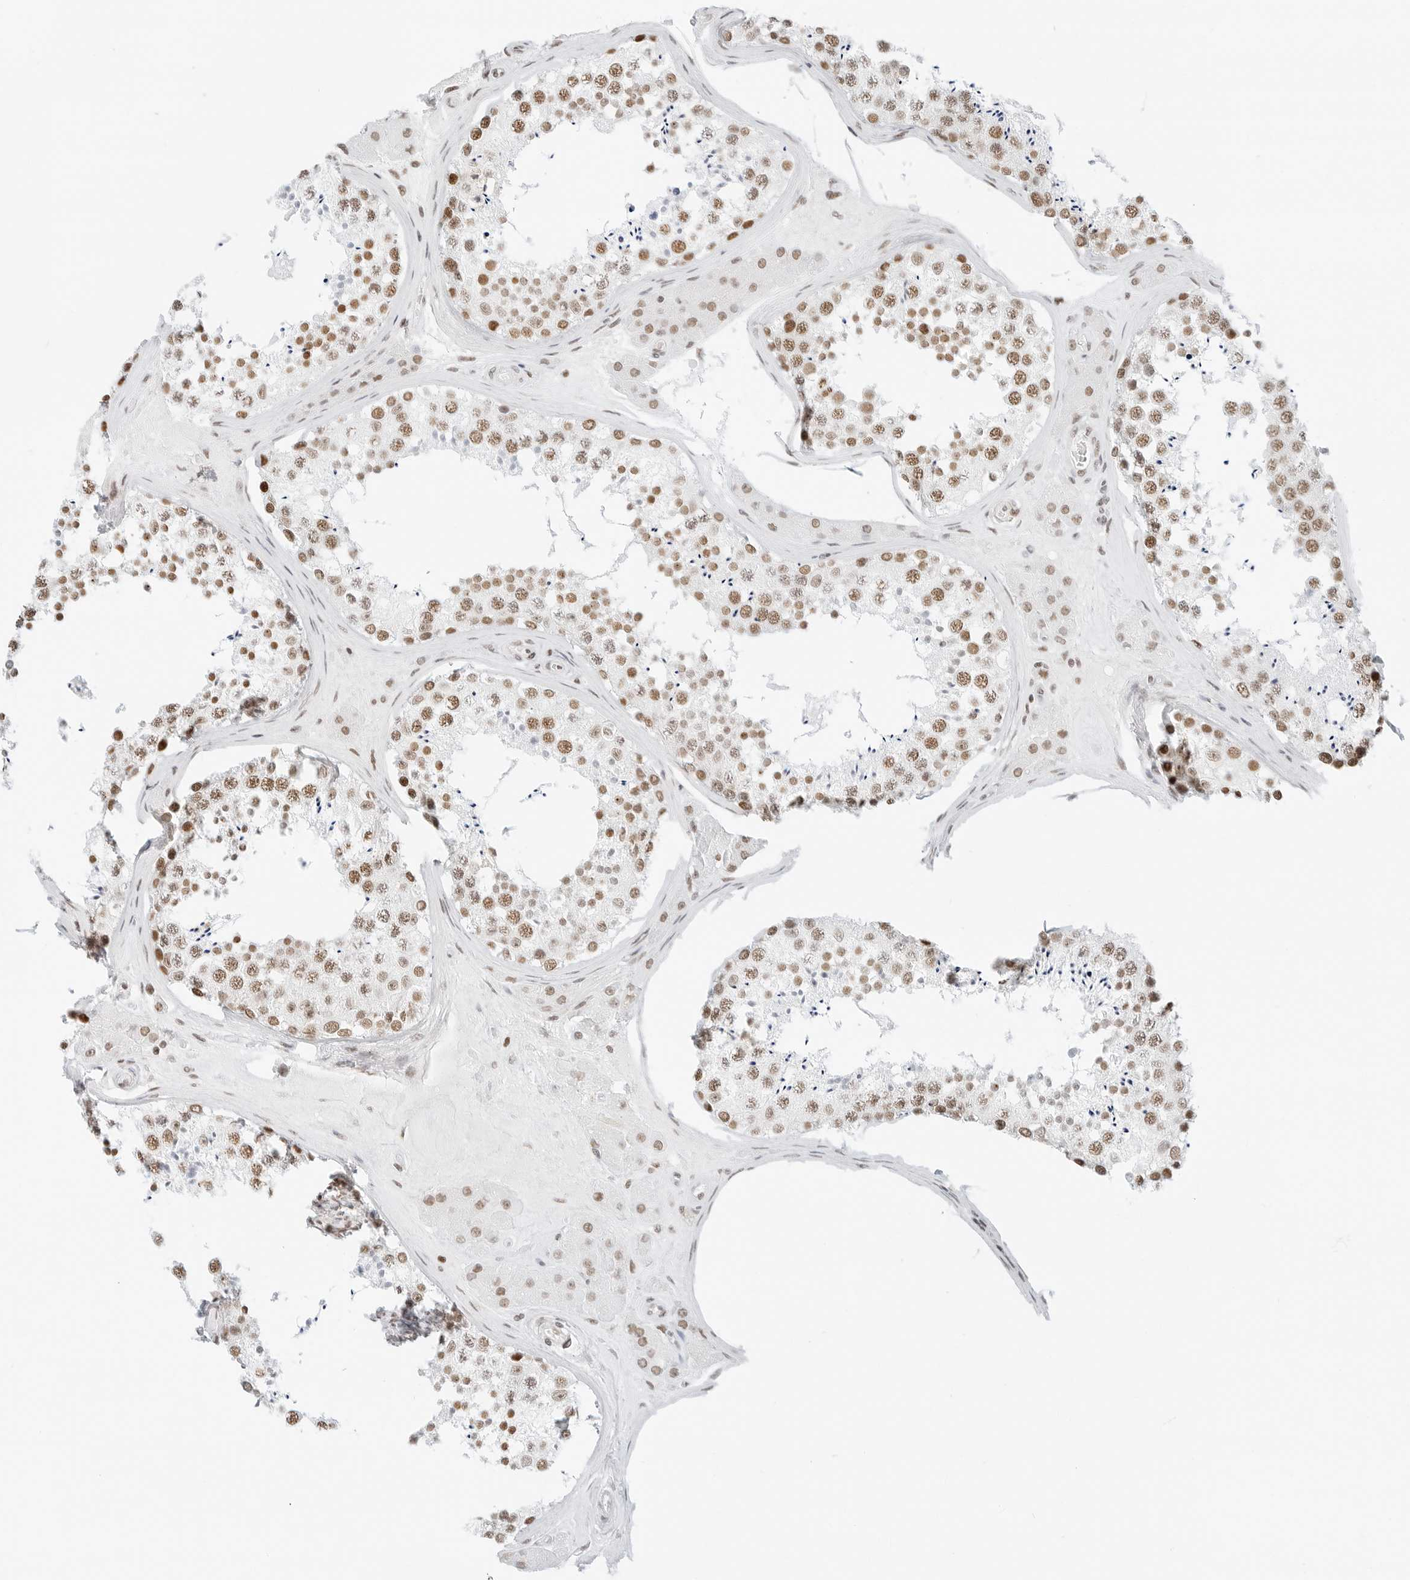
{"staining": {"intensity": "moderate", "quantity": ">75%", "location": "nuclear"}, "tissue": "testis", "cell_type": "Cells in seminiferous ducts", "image_type": "normal", "snomed": [{"axis": "morphology", "description": "Normal tissue, NOS"}, {"axis": "topography", "description": "Testis"}], "caption": "Testis stained with DAB (3,3'-diaminobenzidine) immunohistochemistry (IHC) demonstrates medium levels of moderate nuclear positivity in approximately >75% of cells in seminiferous ducts. (DAB = brown stain, brightfield microscopy at high magnification).", "gene": "CRTC2", "patient": {"sex": "male", "age": 46}}